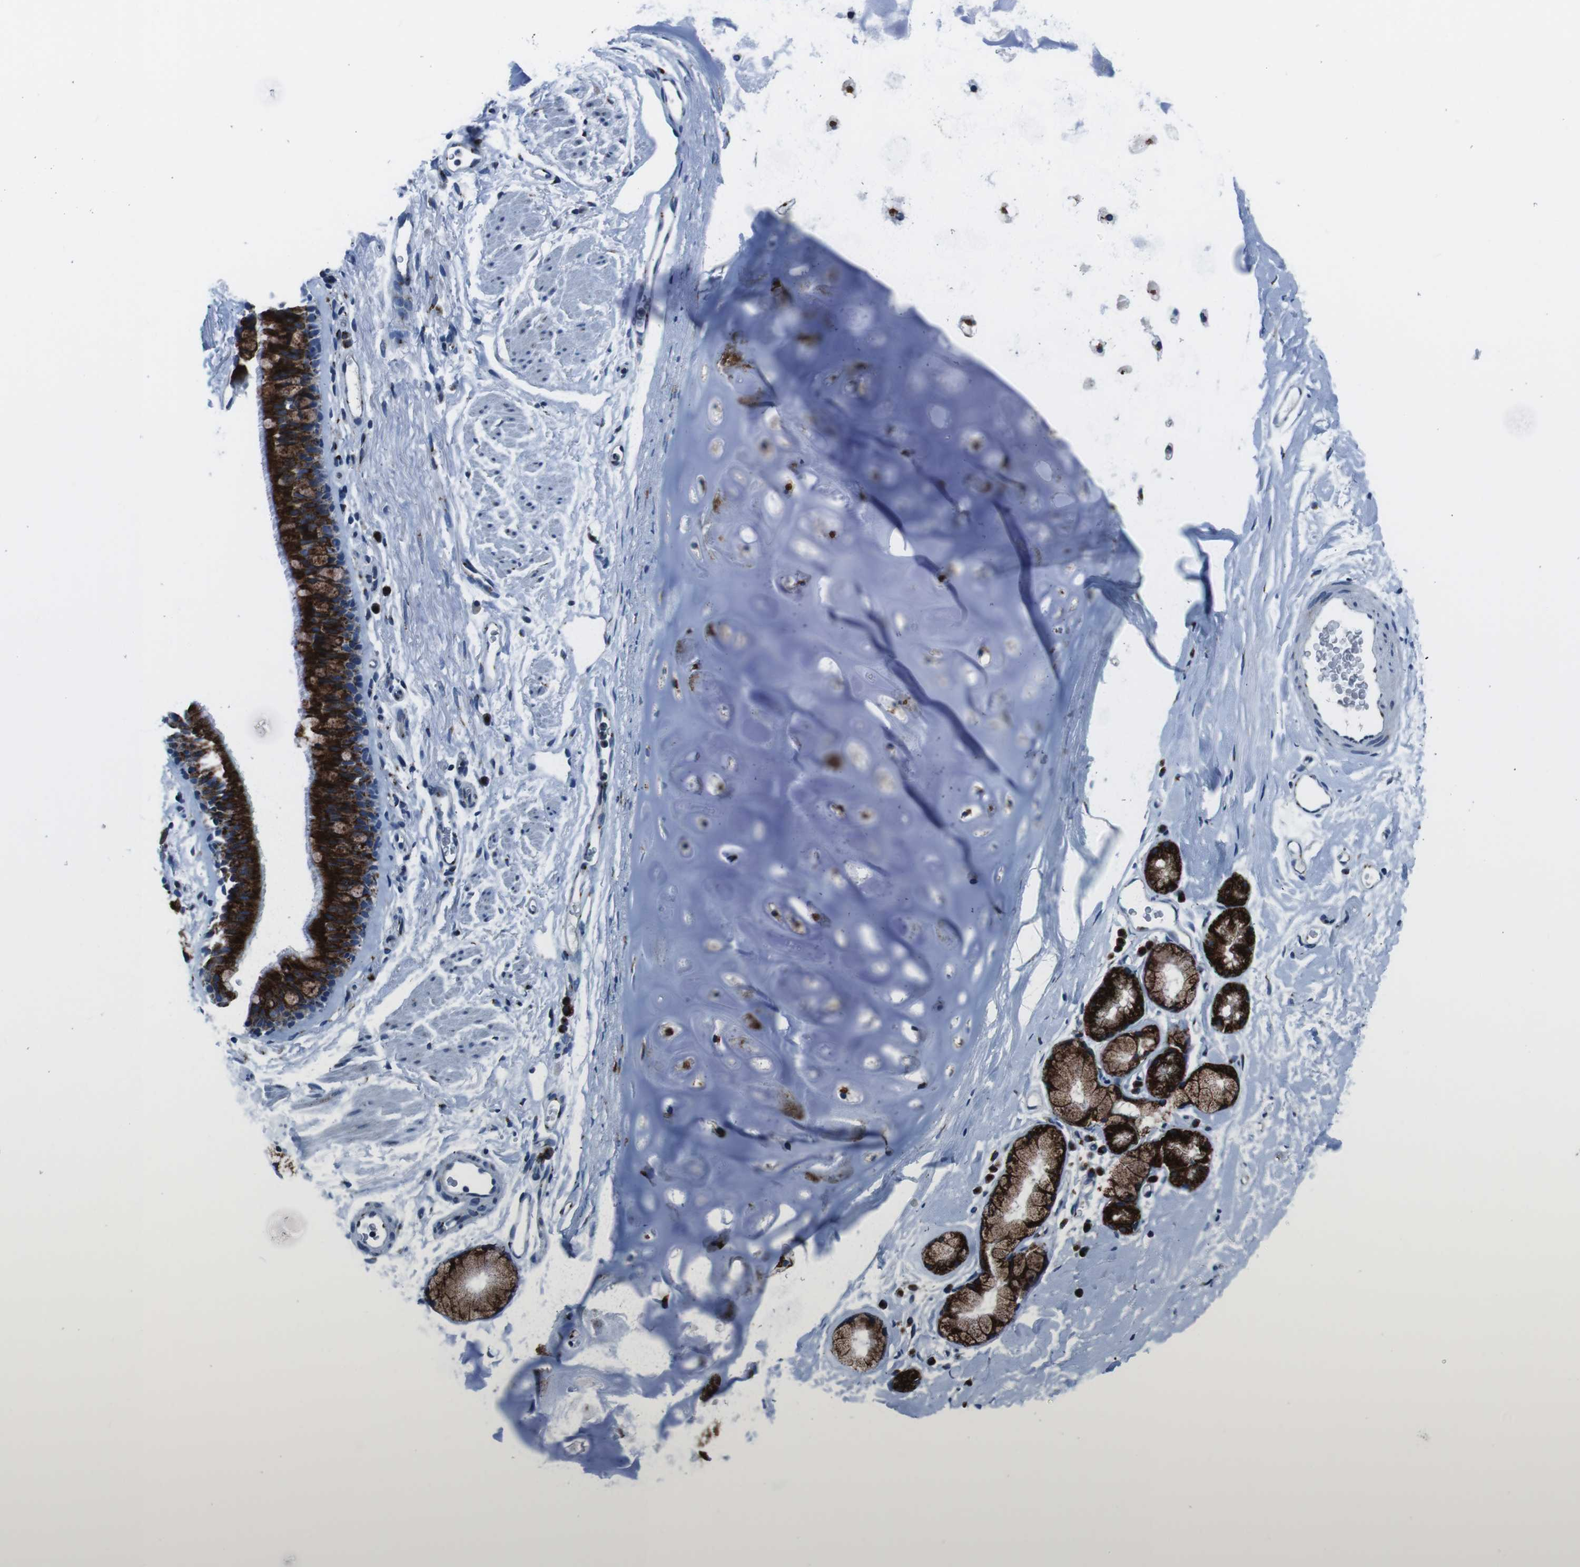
{"staining": {"intensity": "weak", "quantity": "25%-75%", "location": "cytoplasmic/membranous"}, "tissue": "adipose tissue", "cell_type": "Adipocytes", "image_type": "normal", "snomed": [{"axis": "morphology", "description": "Normal tissue, NOS"}, {"axis": "topography", "description": "Cartilage tissue"}, {"axis": "topography", "description": "Bronchus"}], "caption": "The histopathology image reveals staining of normal adipose tissue, revealing weak cytoplasmic/membranous protein positivity (brown color) within adipocytes. (Stains: DAB (3,3'-diaminobenzidine) in brown, nuclei in blue, Microscopy: brightfield microscopy at high magnification).", "gene": "NUCB2", "patient": {"sex": "female", "age": 53}}